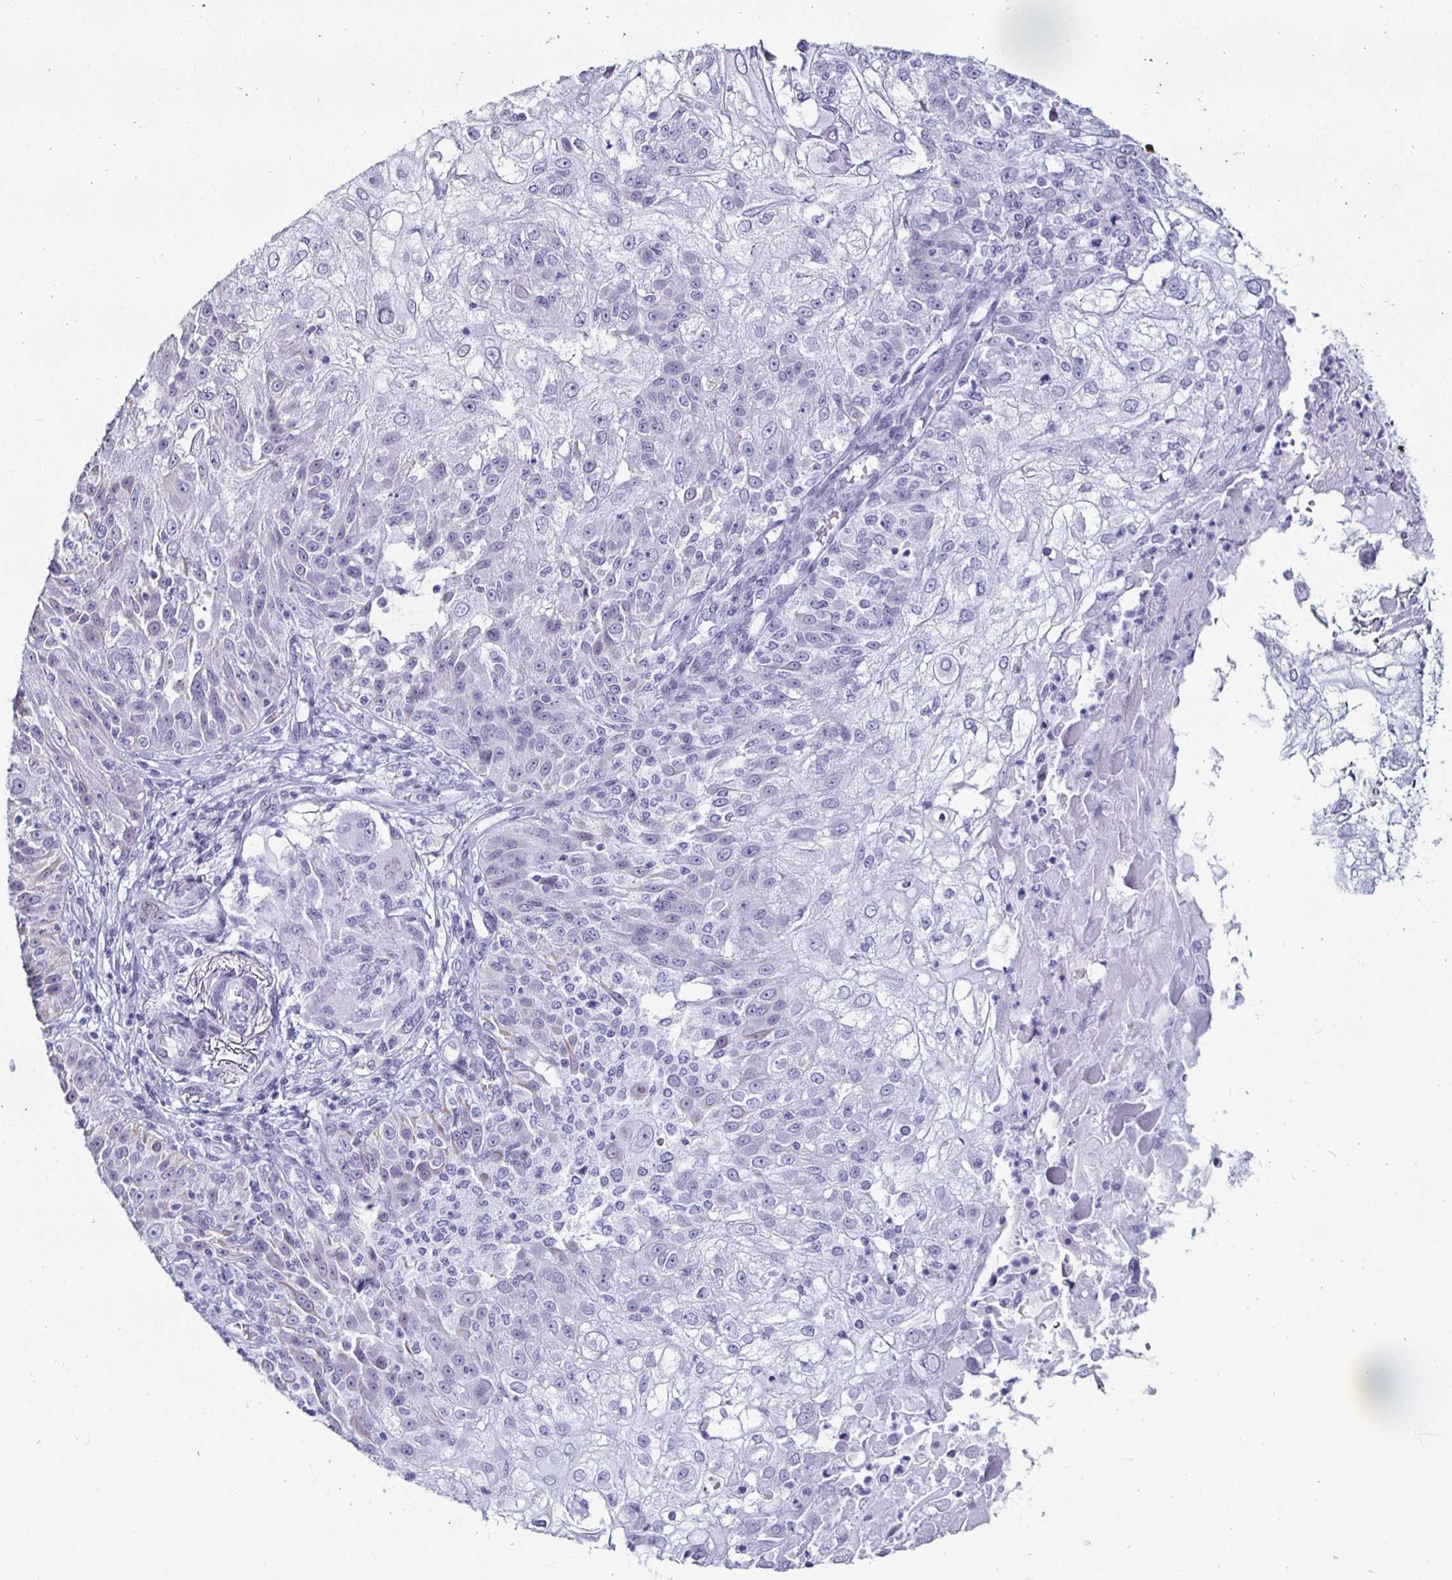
{"staining": {"intensity": "negative", "quantity": "none", "location": "none"}, "tissue": "skin cancer", "cell_type": "Tumor cells", "image_type": "cancer", "snomed": [{"axis": "morphology", "description": "Normal tissue, NOS"}, {"axis": "morphology", "description": "Squamous cell carcinoma, NOS"}, {"axis": "topography", "description": "Skin"}], "caption": "Micrograph shows no protein positivity in tumor cells of skin cancer tissue.", "gene": "KRT4", "patient": {"sex": "female", "age": 83}}